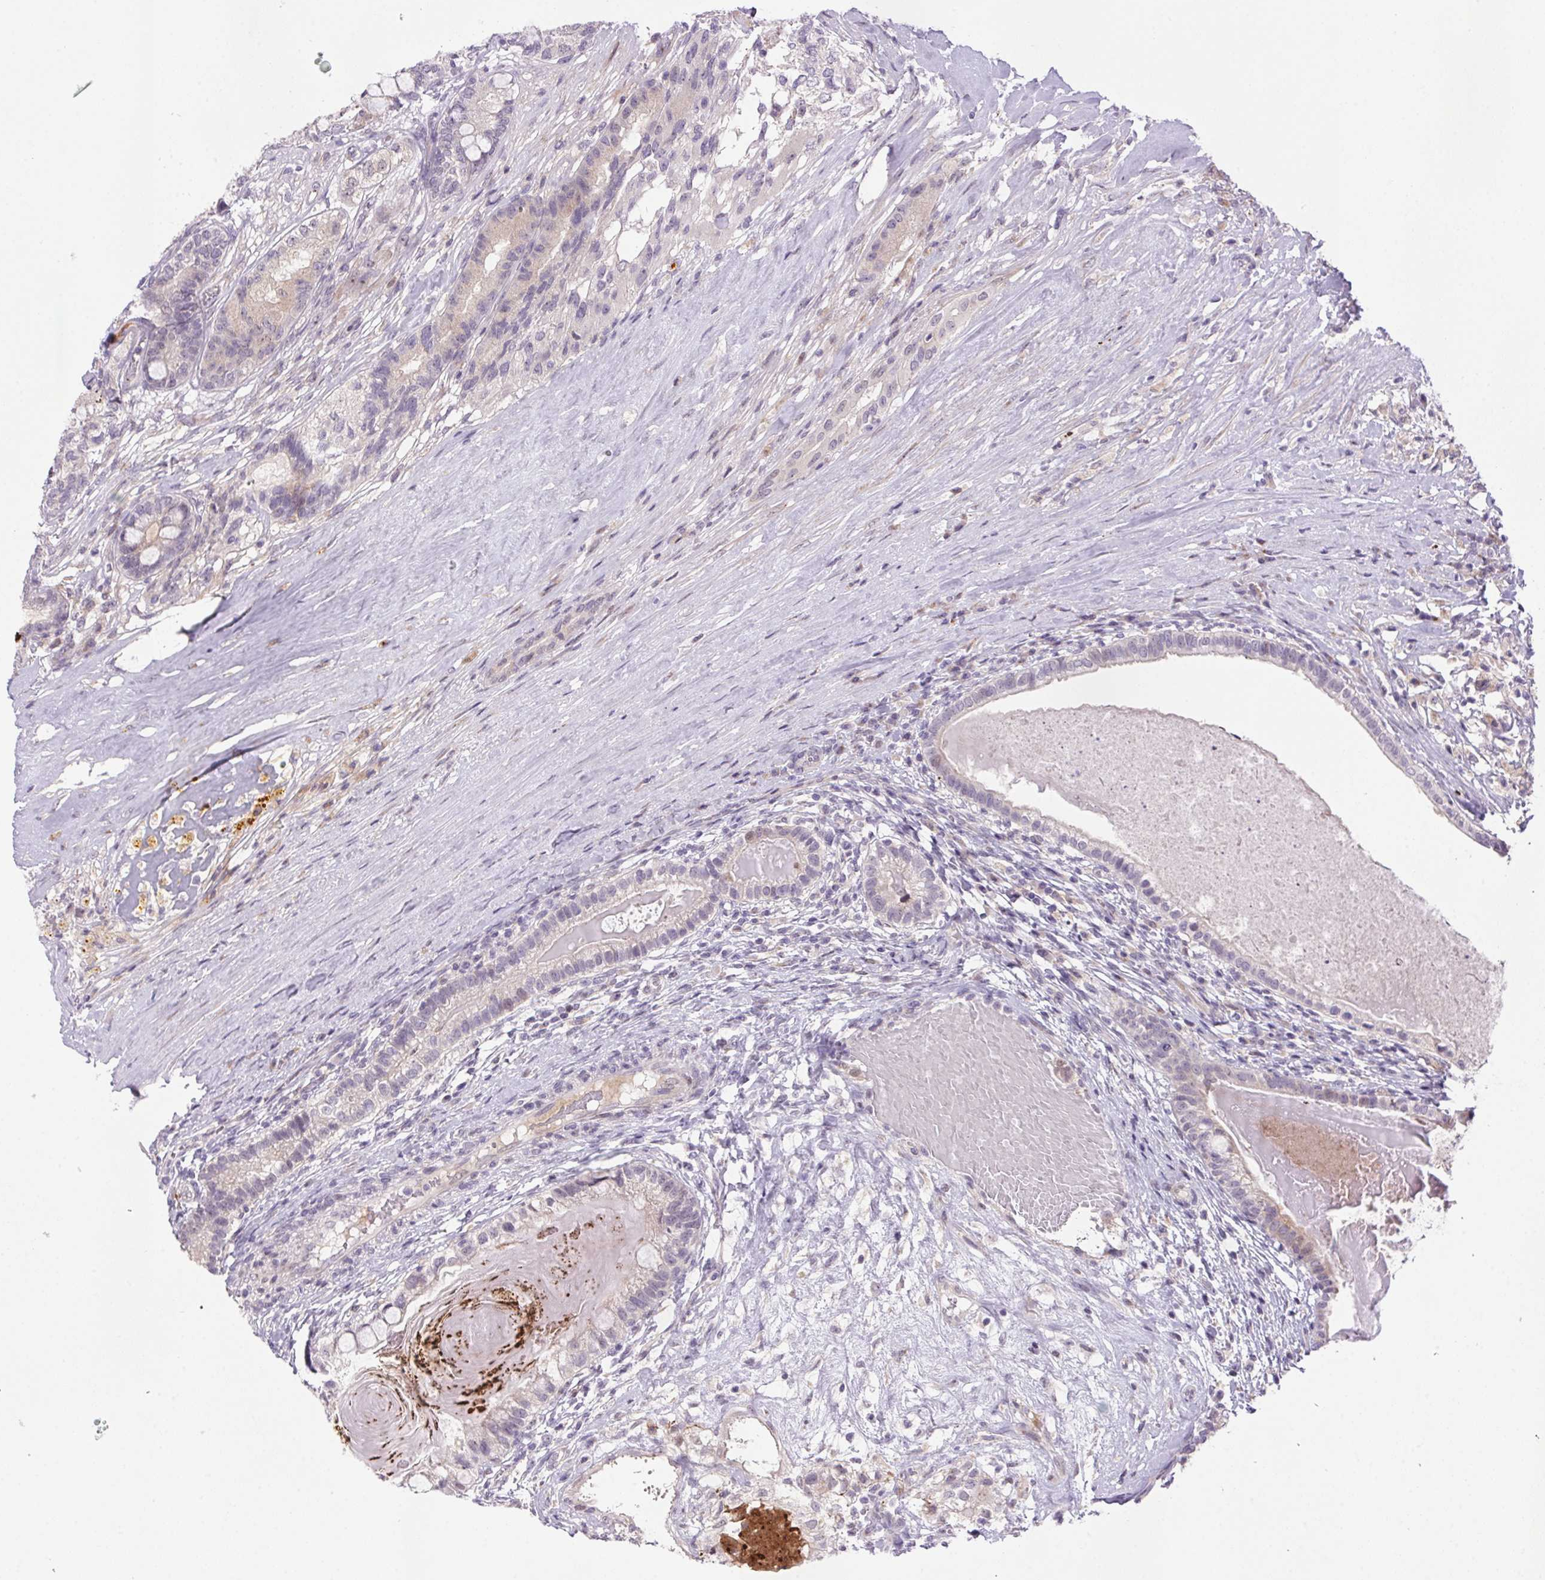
{"staining": {"intensity": "negative", "quantity": "none", "location": "none"}, "tissue": "testis cancer", "cell_type": "Tumor cells", "image_type": "cancer", "snomed": [{"axis": "morphology", "description": "Seminoma, NOS"}, {"axis": "morphology", "description": "Carcinoma, Embryonal, NOS"}, {"axis": "topography", "description": "Testis"}], "caption": "Human testis seminoma stained for a protein using immunohistochemistry (IHC) exhibits no positivity in tumor cells.", "gene": "LRRTM1", "patient": {"sex": "male", "age": 41}}